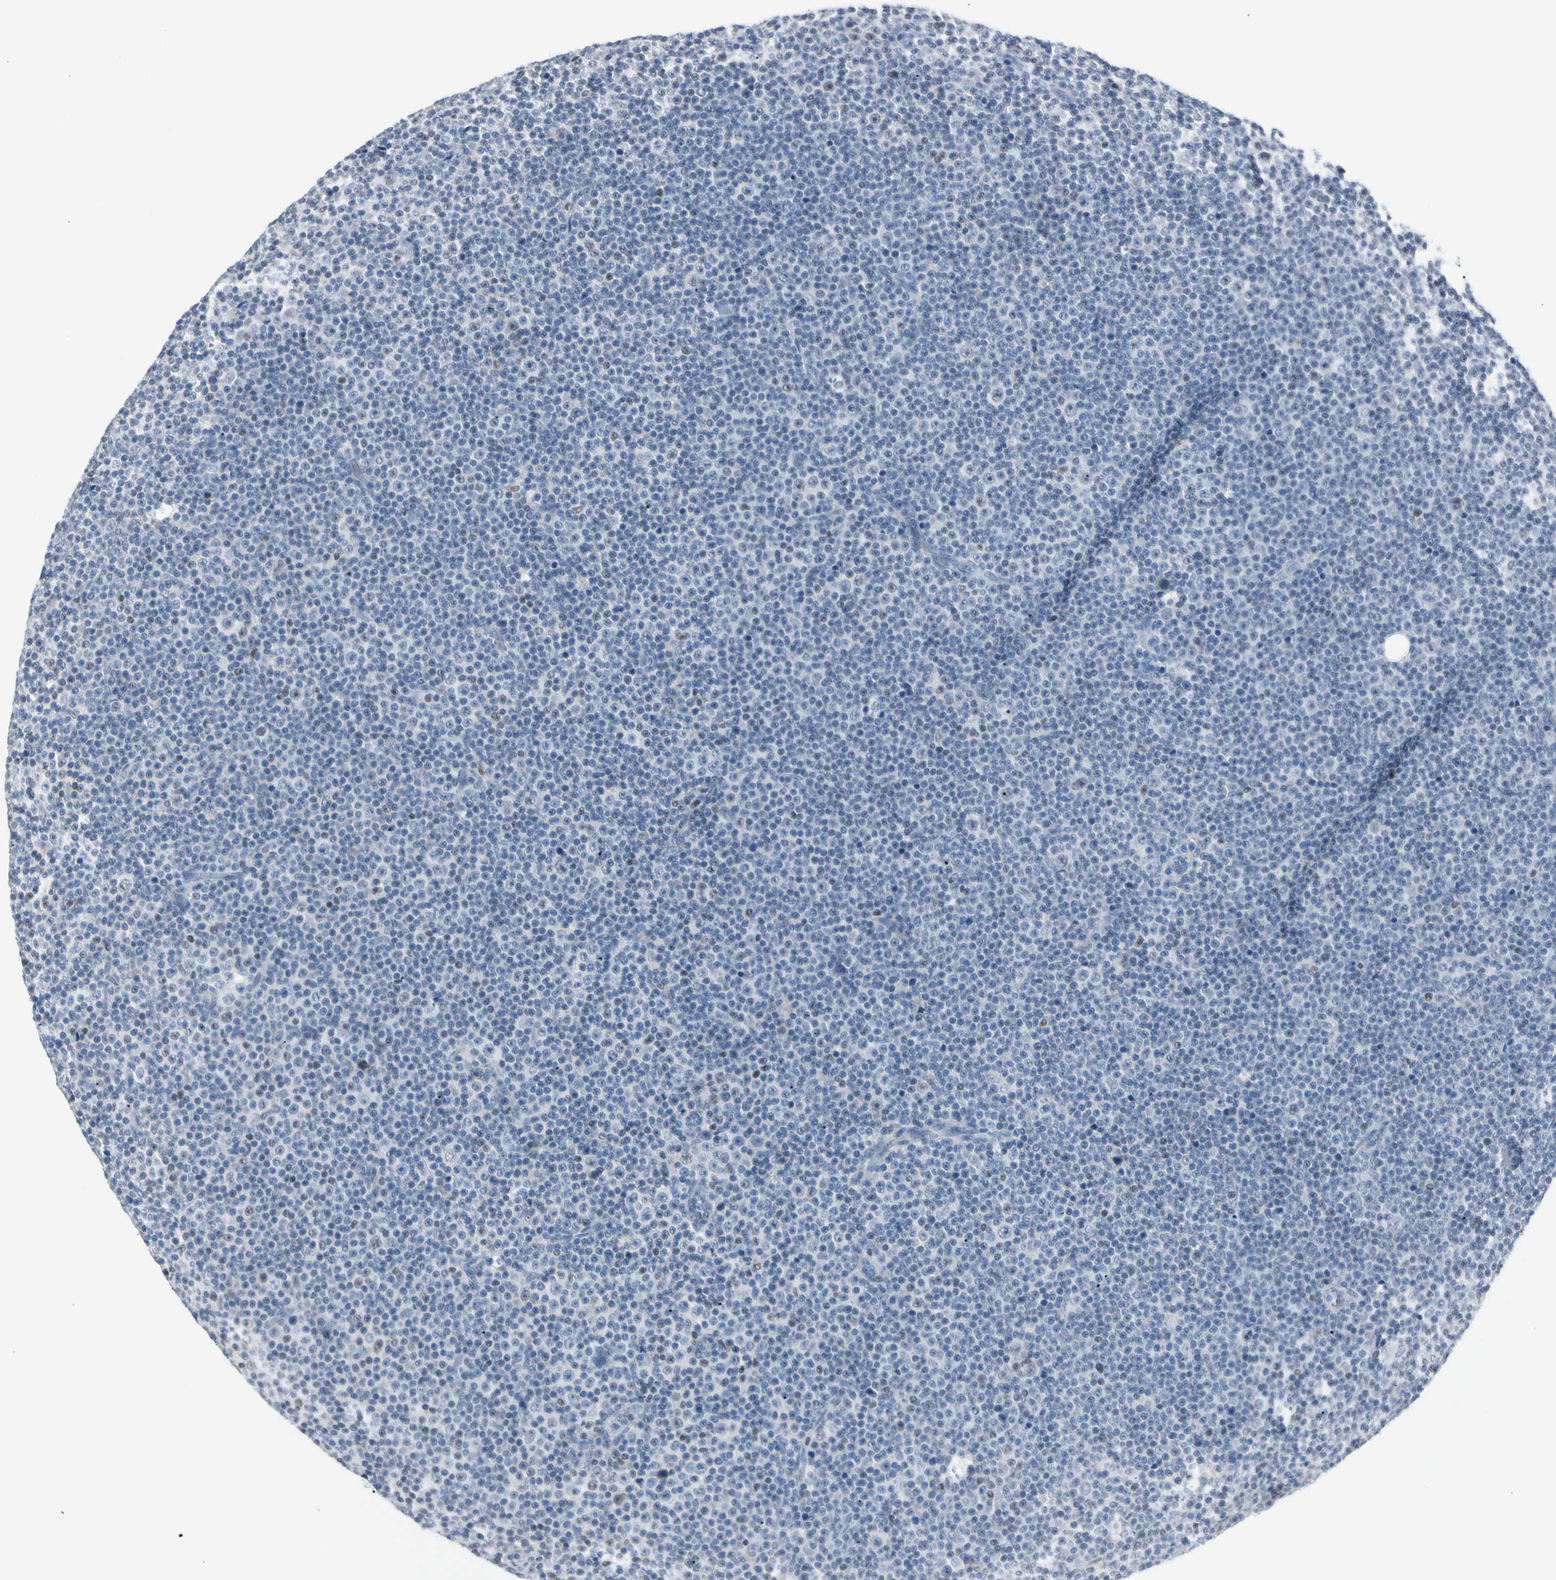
{"staining": {"intensity": "moderate", "quantity": "<25%", "location": "nuclear"}, "tissue": "lymphoma", "cell_type": "Tumor cells", "image_type": "cancer", "snomed": [{"axis": "morphology", "description": "Malignant lymphoma, non-Hodgkin's type, Low grade"}, {"axis": "topography", "description": "Lymph node"}], "caption": "Human lymphoma stained for a protein (brown) demonstrates moderate nuclear positive positivity in about <25% of tumor cells.", "gene": "ZBTB7B", "patient": {"sex": "female", "age": 67}}